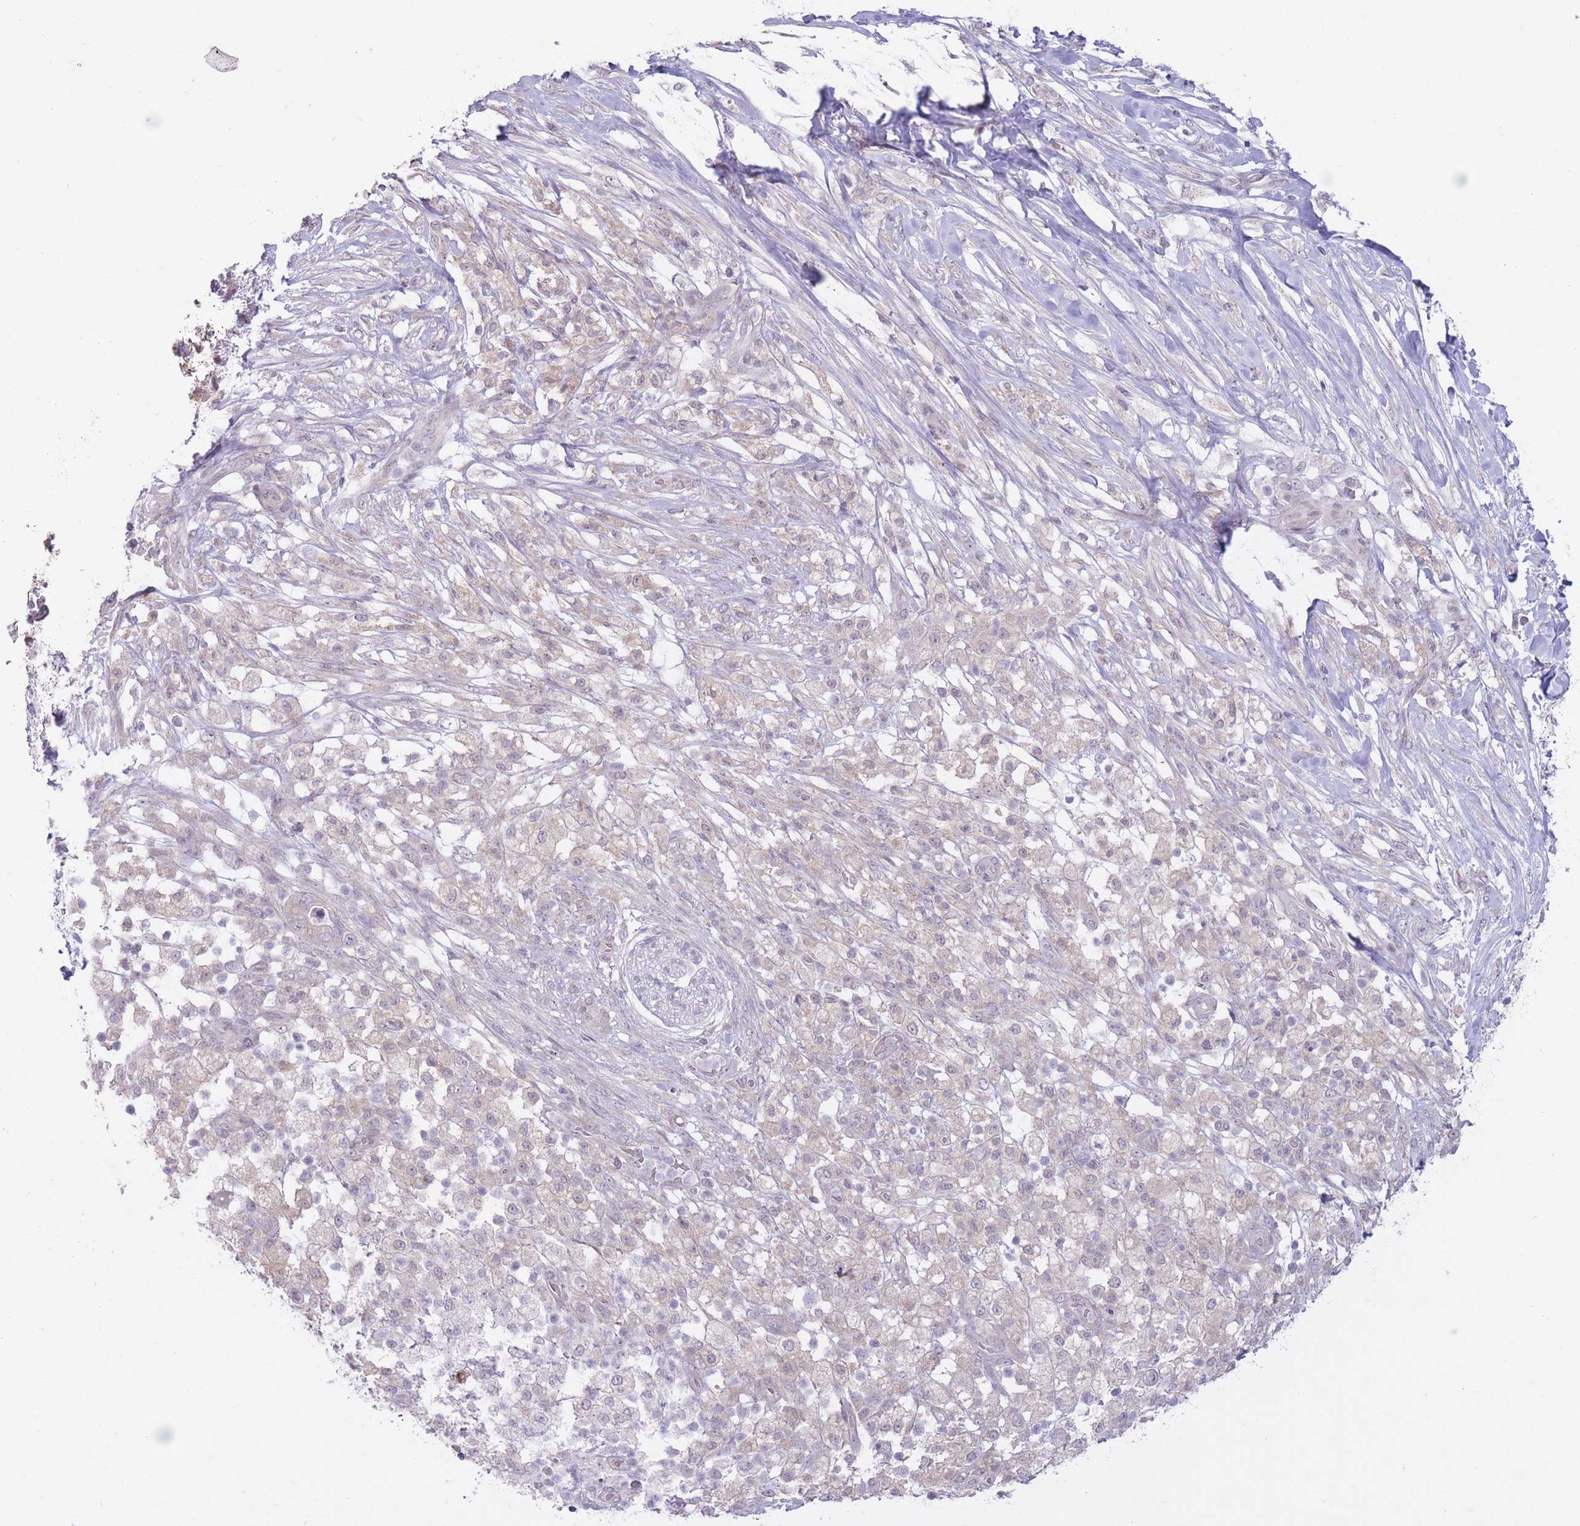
{"staining": {"intensity": "negative", "quantity": "none", "location": "none"}, "tissue": "pancreatic cancer", "cell_type": "Tumor cells", "image_type": "cancer", "snomed": [{"axis": "morphology", "description": "Adenocarcinoma, NOS"}, {"axis": "topography", "description": "Pancreas"}], "caption": "There is no significant positivity in tumor cells of adenocarcinoma (pancreatic).", "gene": "ARPIN", "patient": {"sex": "female", "age": 72}}